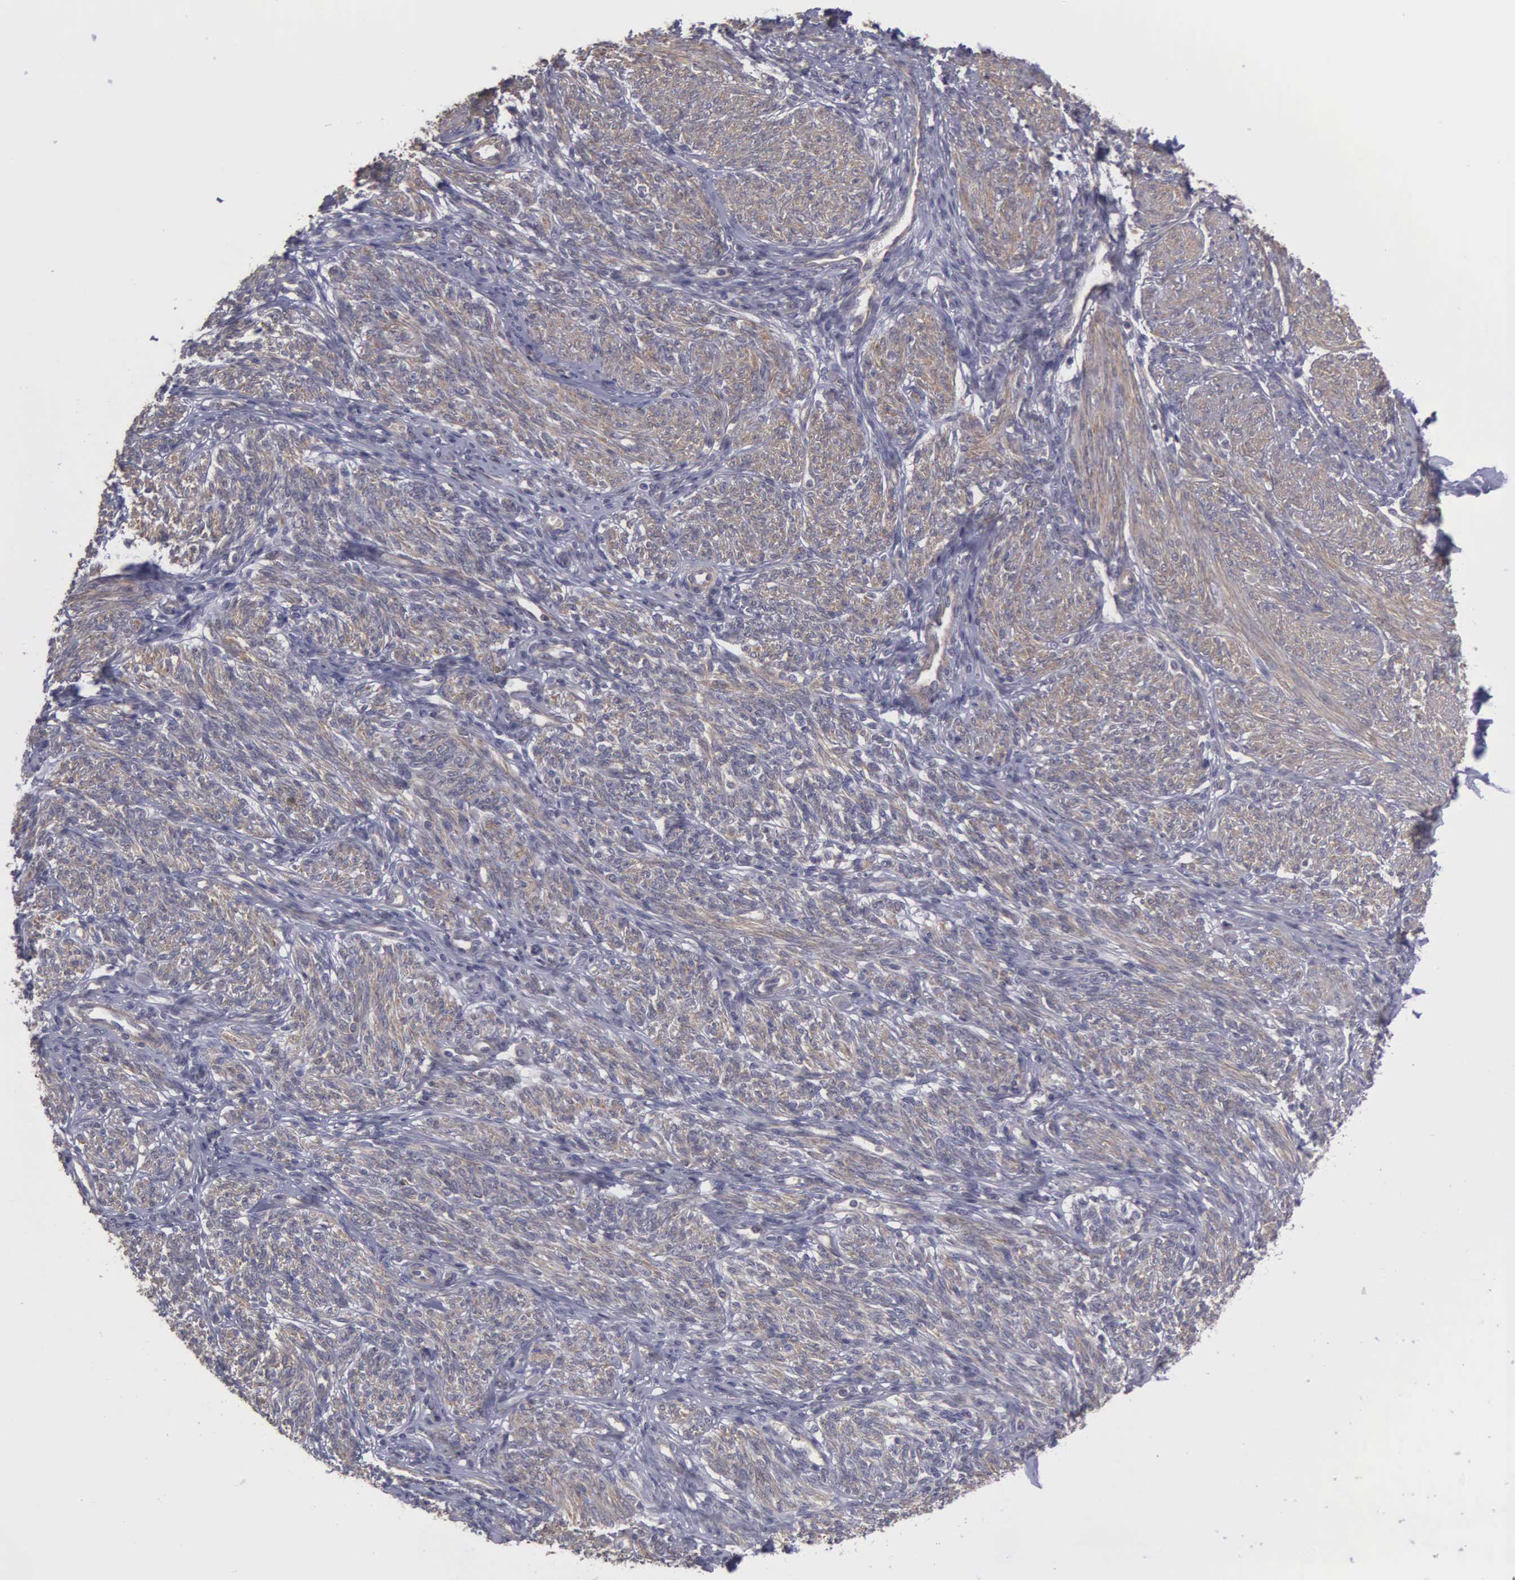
{"staining": {"intensity": "negative", "quantity": "none", "location": "none"}, "tissue": "endometrium", "cell_type": "Cells in endometrial stroma", "image_type": "normal", "snomed": [{"axis": "morphology", "description": "Normal tissue, NOS"}, {"axis": "topography", "description": "Endometrium"}], "caption": "This is an IHC histopathology image of benign human endometrium. There is no staining in cells in endometrial stroma.", "gene": "RTL10", "patient": {"sex": "female", "age": 82}}